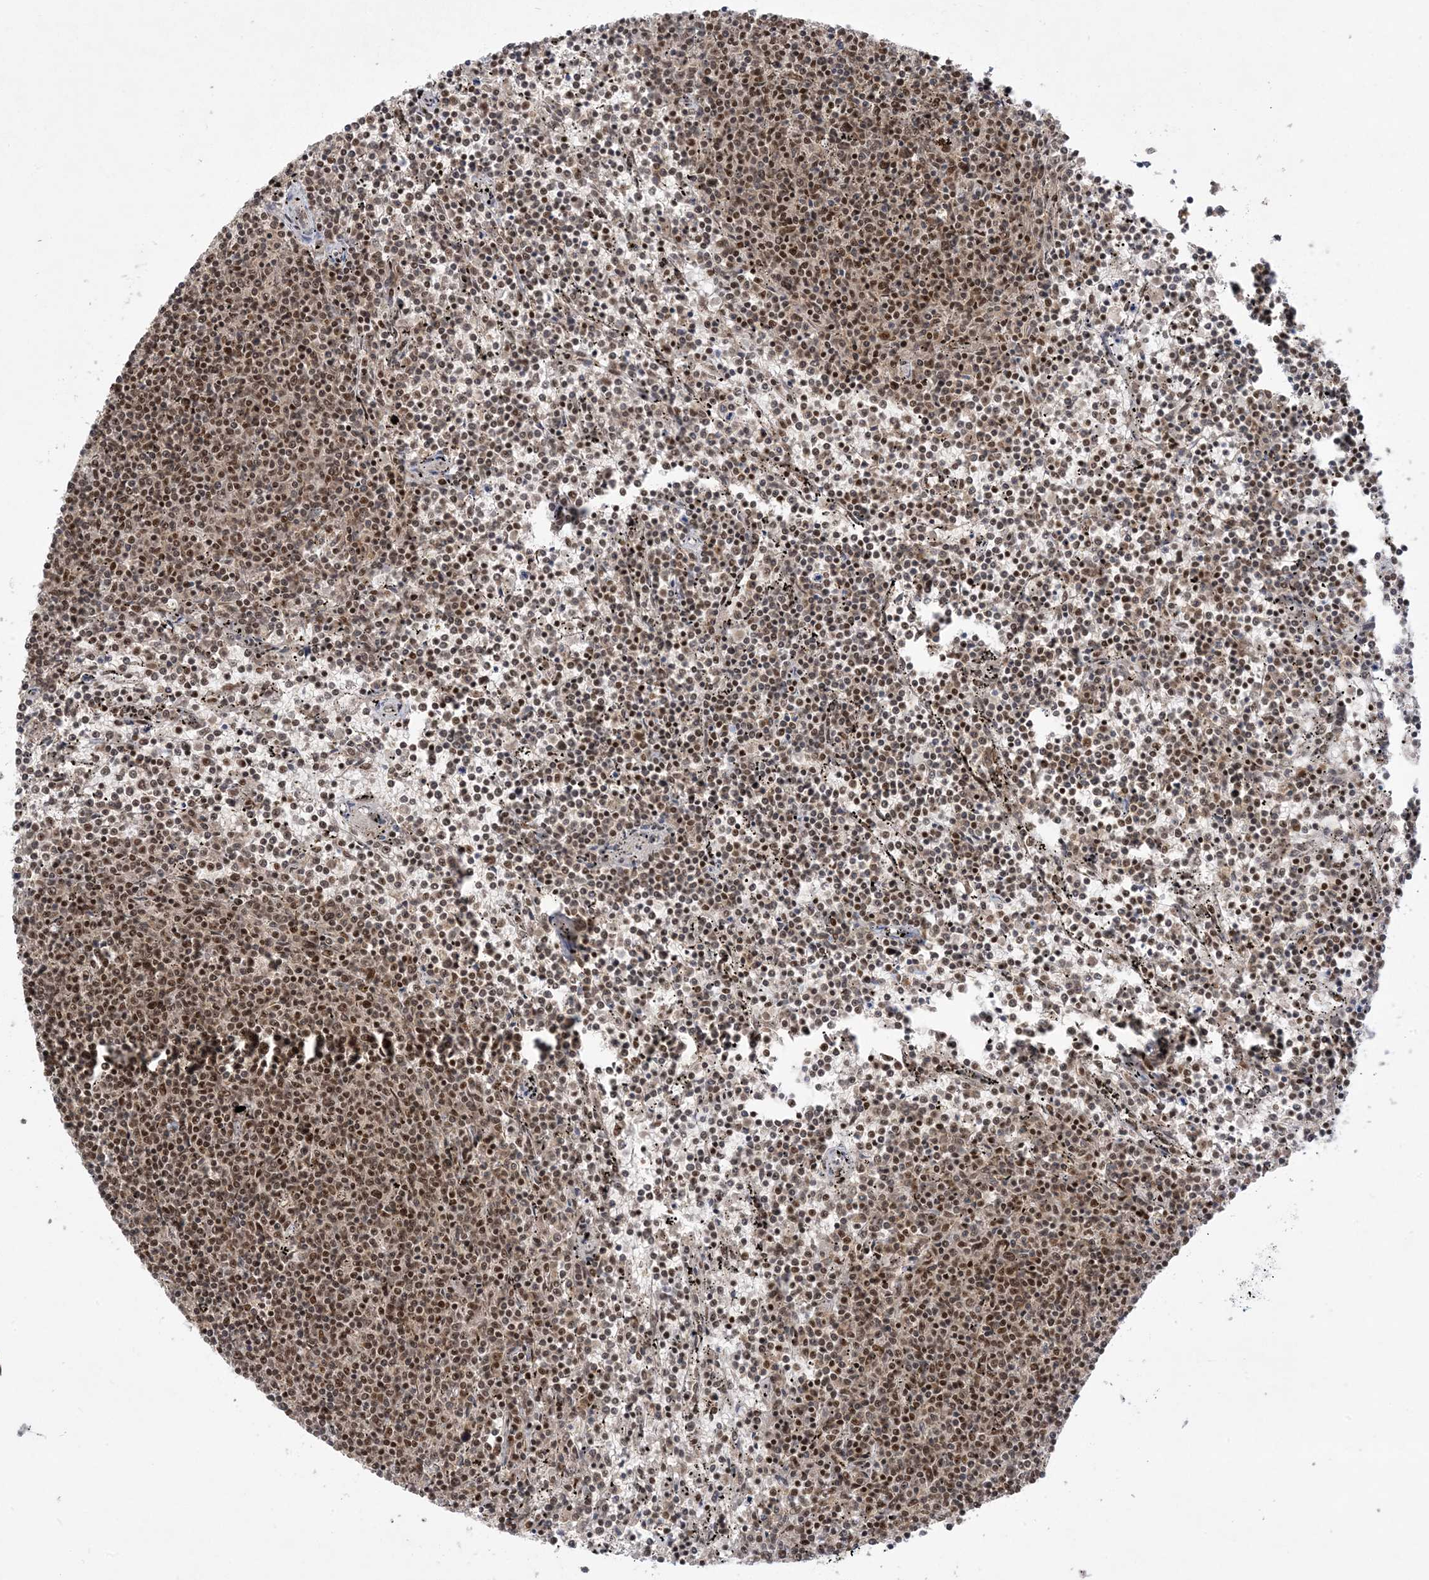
{"staining": {"intensity": "moderate", "quantity": ">75%", "location": "nuclear"}, "tissue": "lymphoma", "cell_type": "Tumor cells", "image_type": "cancer", "snomed": [{"axis": "morphology", "description": "Malignant lymphoma, non-Hodgkin's type, Low grade"}, {"axis": "topography", "description": "Spleen"}], "caption": "A high-resolution histopathology image shows immunohistochemistry (IHC) staining of lymphoma, which demonstrates moderate nuclear expression in approximately >75% of tumor cells. The protein of interest is shown in brown color, while the nuclei are stained blue.", "gene": "PPIL2", "patient": {"sex": "female", "age": 50}}